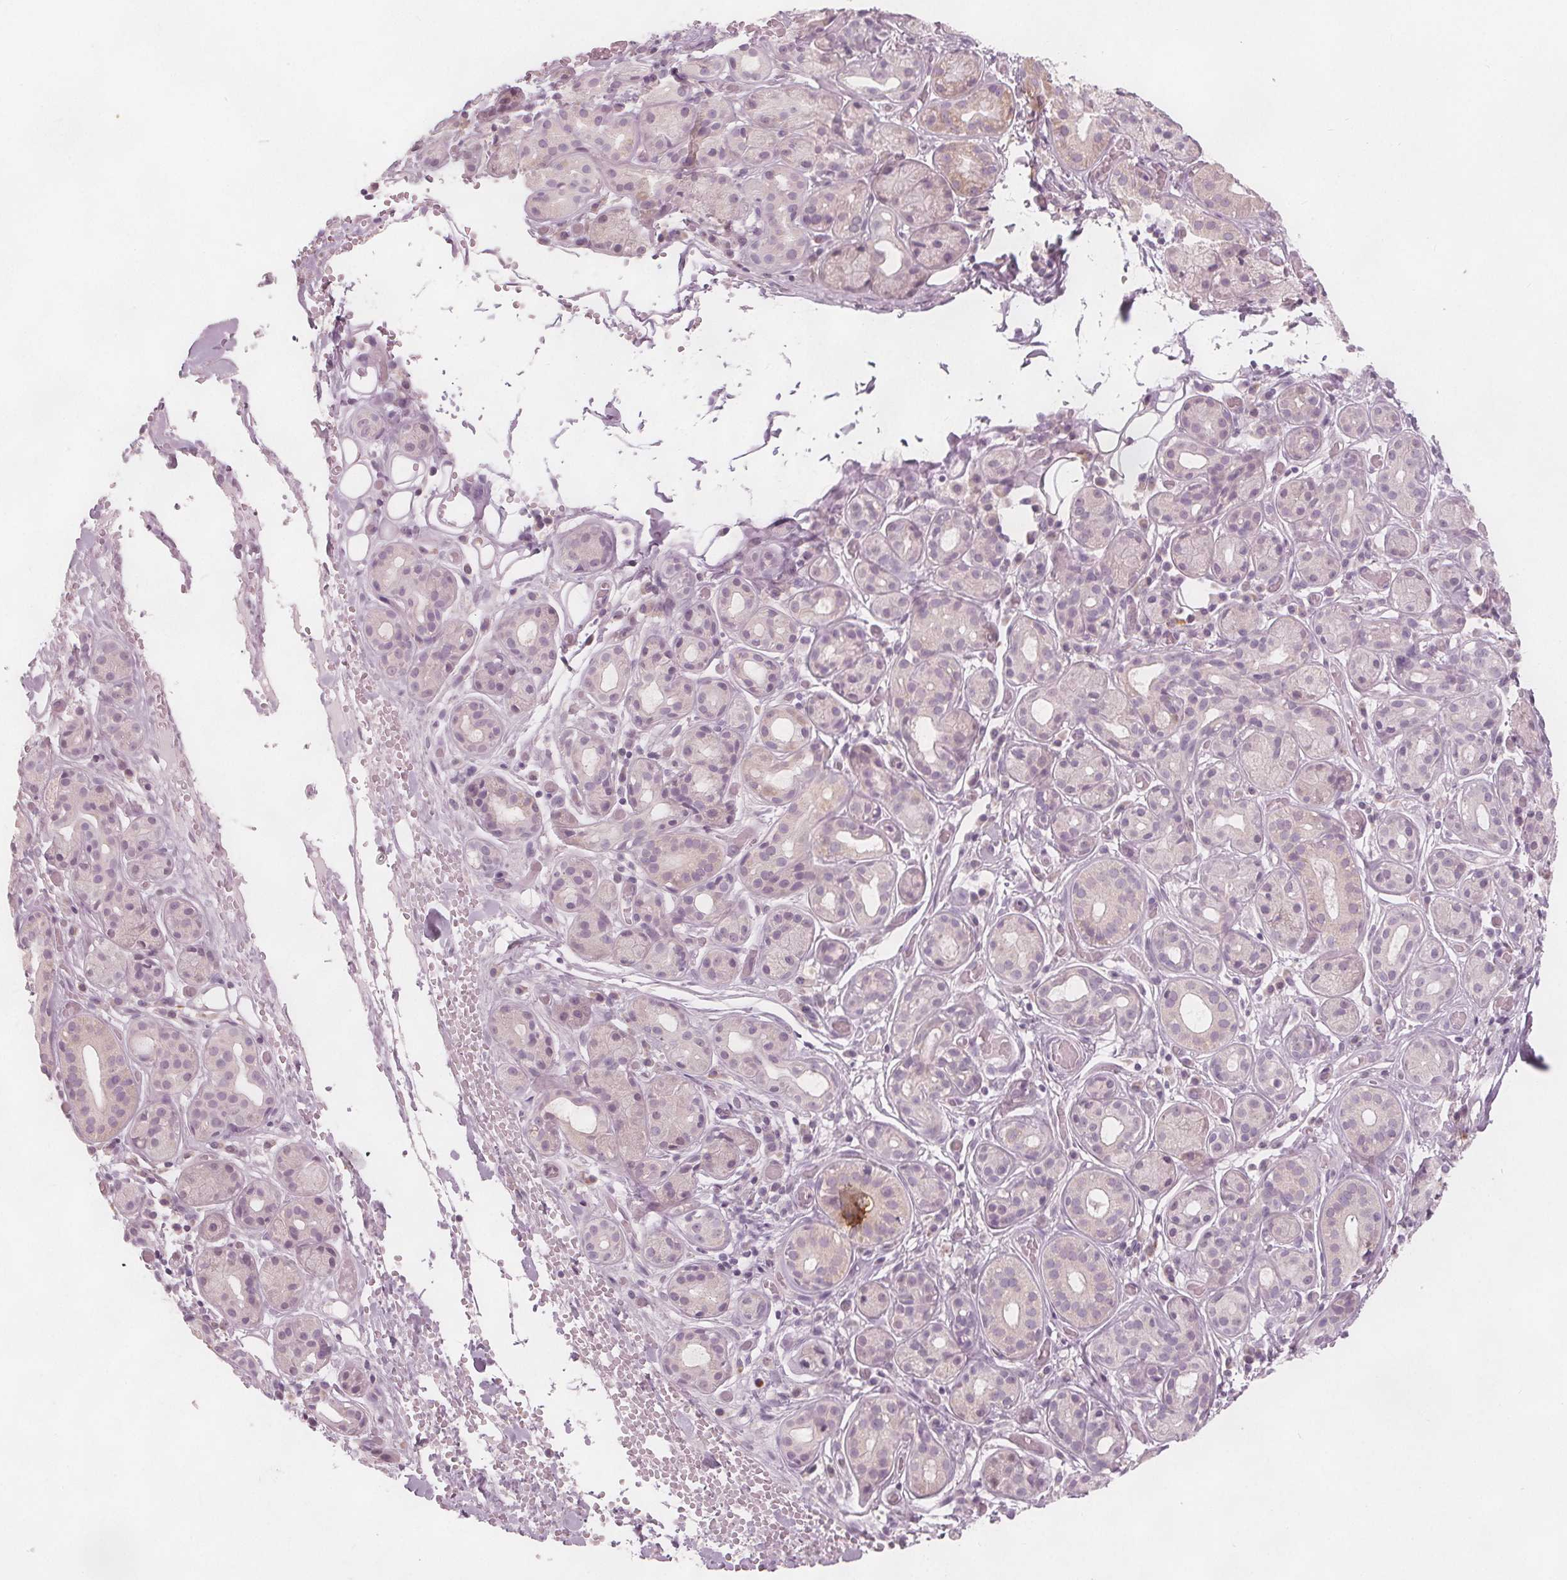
{"staining": {"intensity": "negative", "quantity": "none", "location": "none"}, "tissue": "salivary gland", "cell_type": "Glandular cells", "image_type": "normal", "snomed": [{"axis": "morphology", "description": "Normal tissue, NOS"}, {"axis": "topography", "description": "Salivary gland"}, {"axis": "topography", "description": "Peripheral nerve tissue"}], "caption": "Immunohistochemistry (IHC) micrograph of unremarkable salivary gland: human salivary gland stained with DAB (3,3'-diaminobenzidine) displays no significant protein staining in glandular cells.", "gene": "BRSK1", "patient": {"sex": "male", "age": 71}}